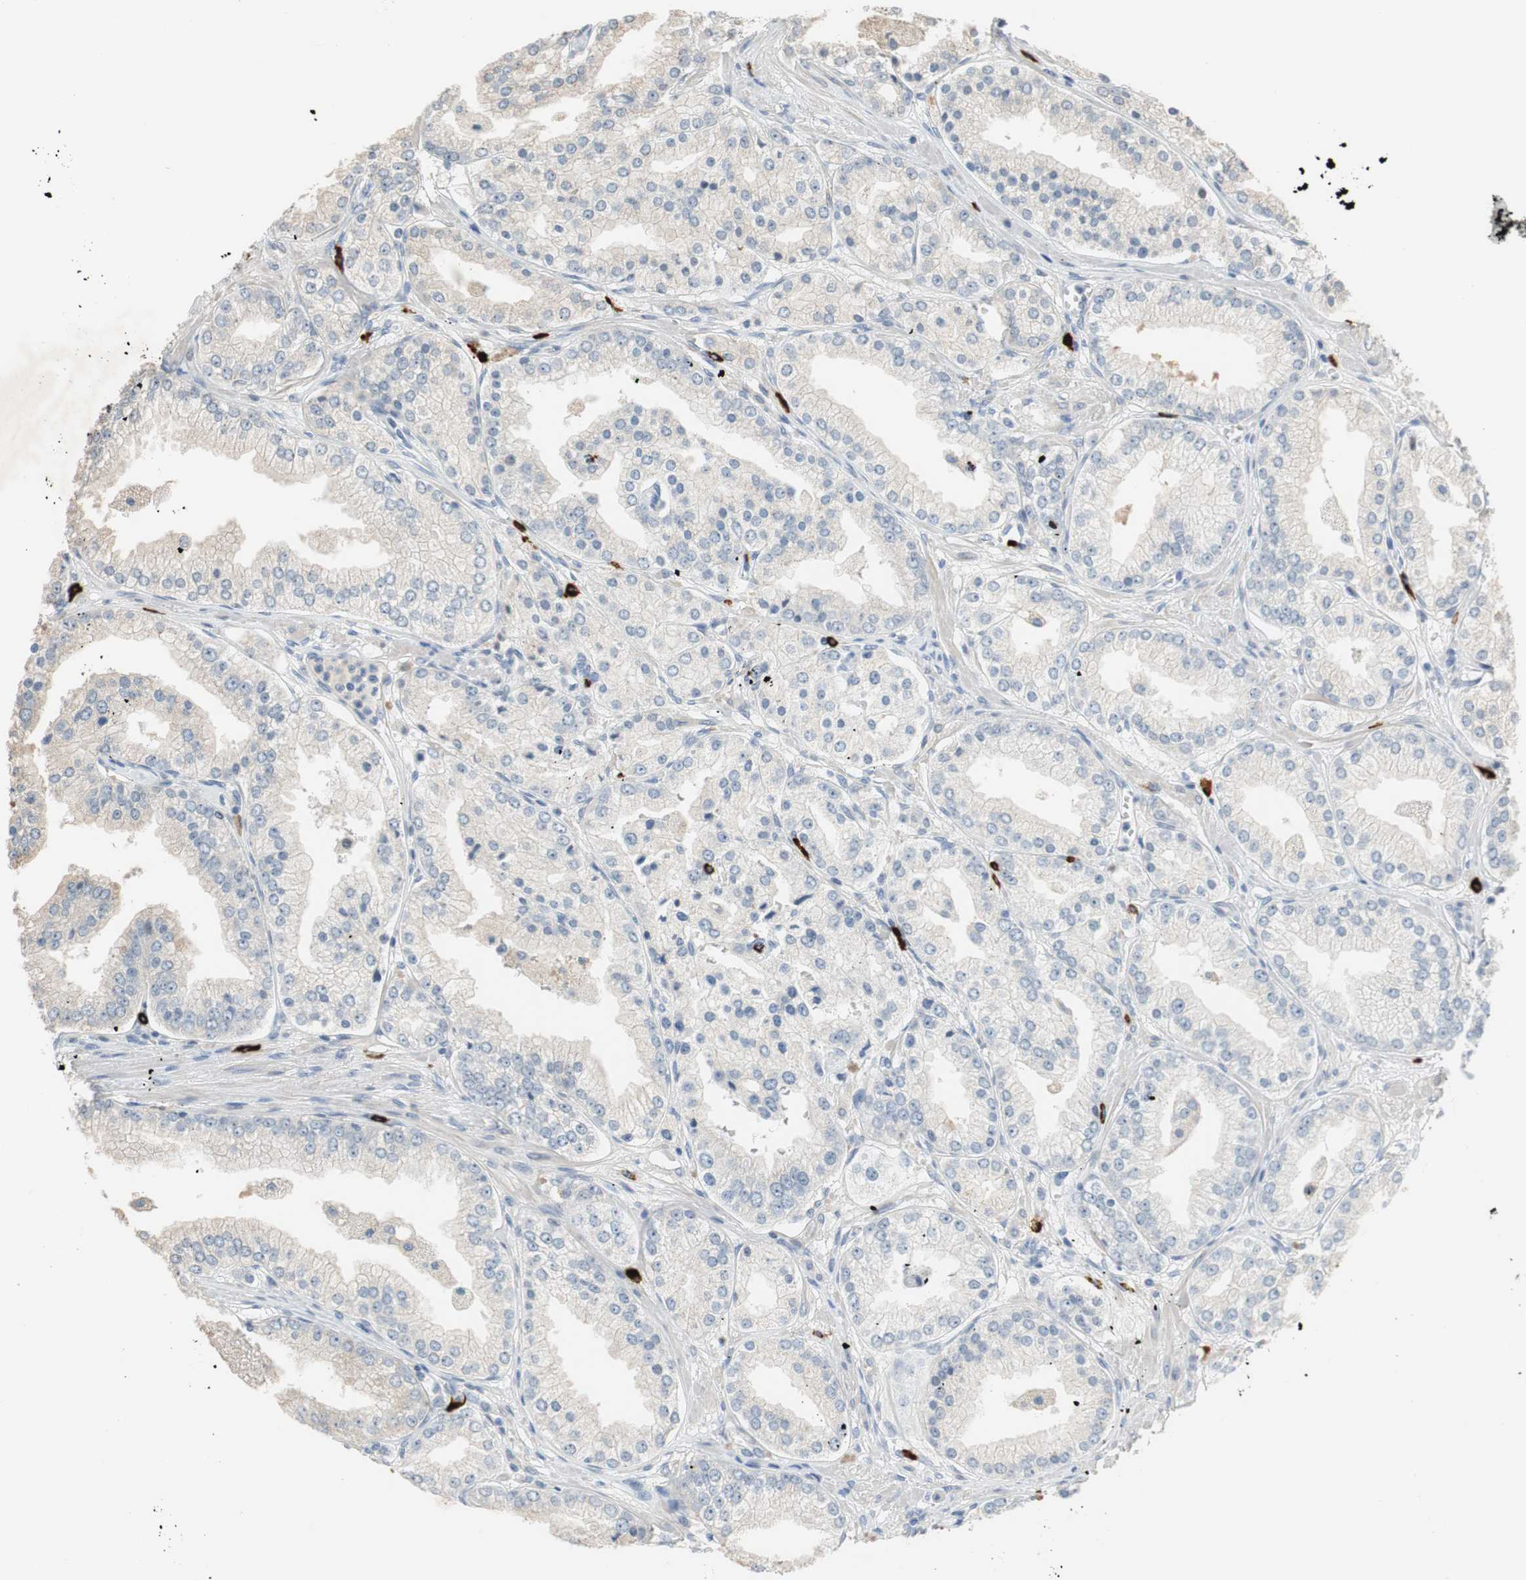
{"staining": {"intensity": "negative", "quantity": "none", "location": "none"}, "tissue": "prostate cancer", "cell_type": "Tumor cells", "image_type": "cancer", "snomed": [{"axis": "morphology", "description": "Adenocarcinoma, High grade"}, {"axis": "topography", "description": "Prostate"}], "caption": "DAB (3,3'-diaminobenzidine) immunohistochemical staining of high-grade adenocarcinoma (prostate) shows no significant staining in tumor cells.", "gene": "COL12A1", "patient": {"sex": "male", "age": 61}}